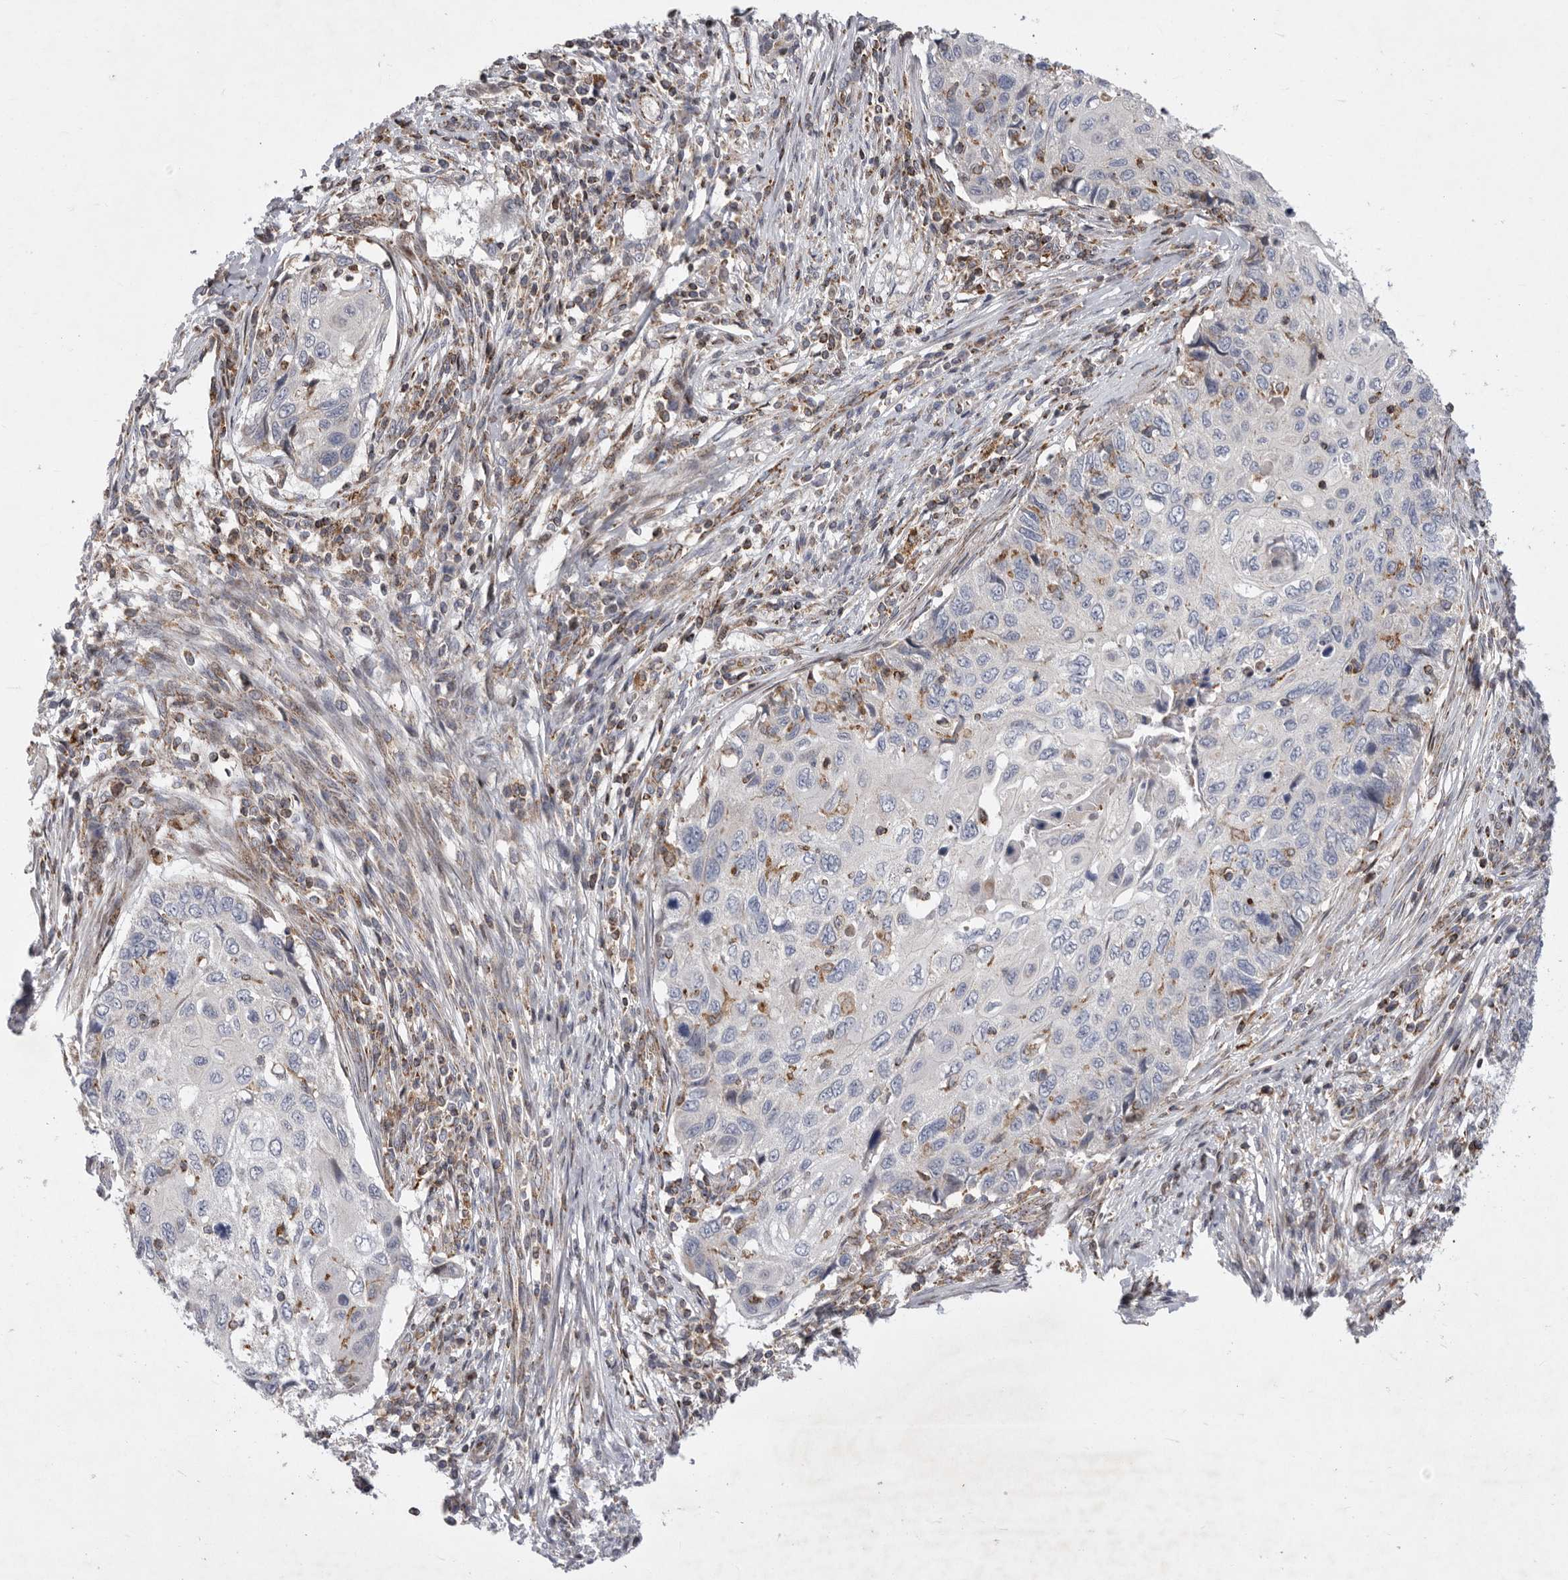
{"staining": {"intensity": "negative", "quantity": "none", "location": "none"}, "tissue": "cervical cancer", "cell_type": "Tumor cells", "image_type": "cancer", "snomed": [{"axis": "morphology", "description": "Squamous cell carcinoma, NOS"}, {"axis": "topography", "description": "Cervix"}], "caption": "Tumor cells are negative for protein expression in human cervical cancer (squamous cell carcinoma).", "gene": "MPZL1", "patient": {"sex": "female", "age": 70}}